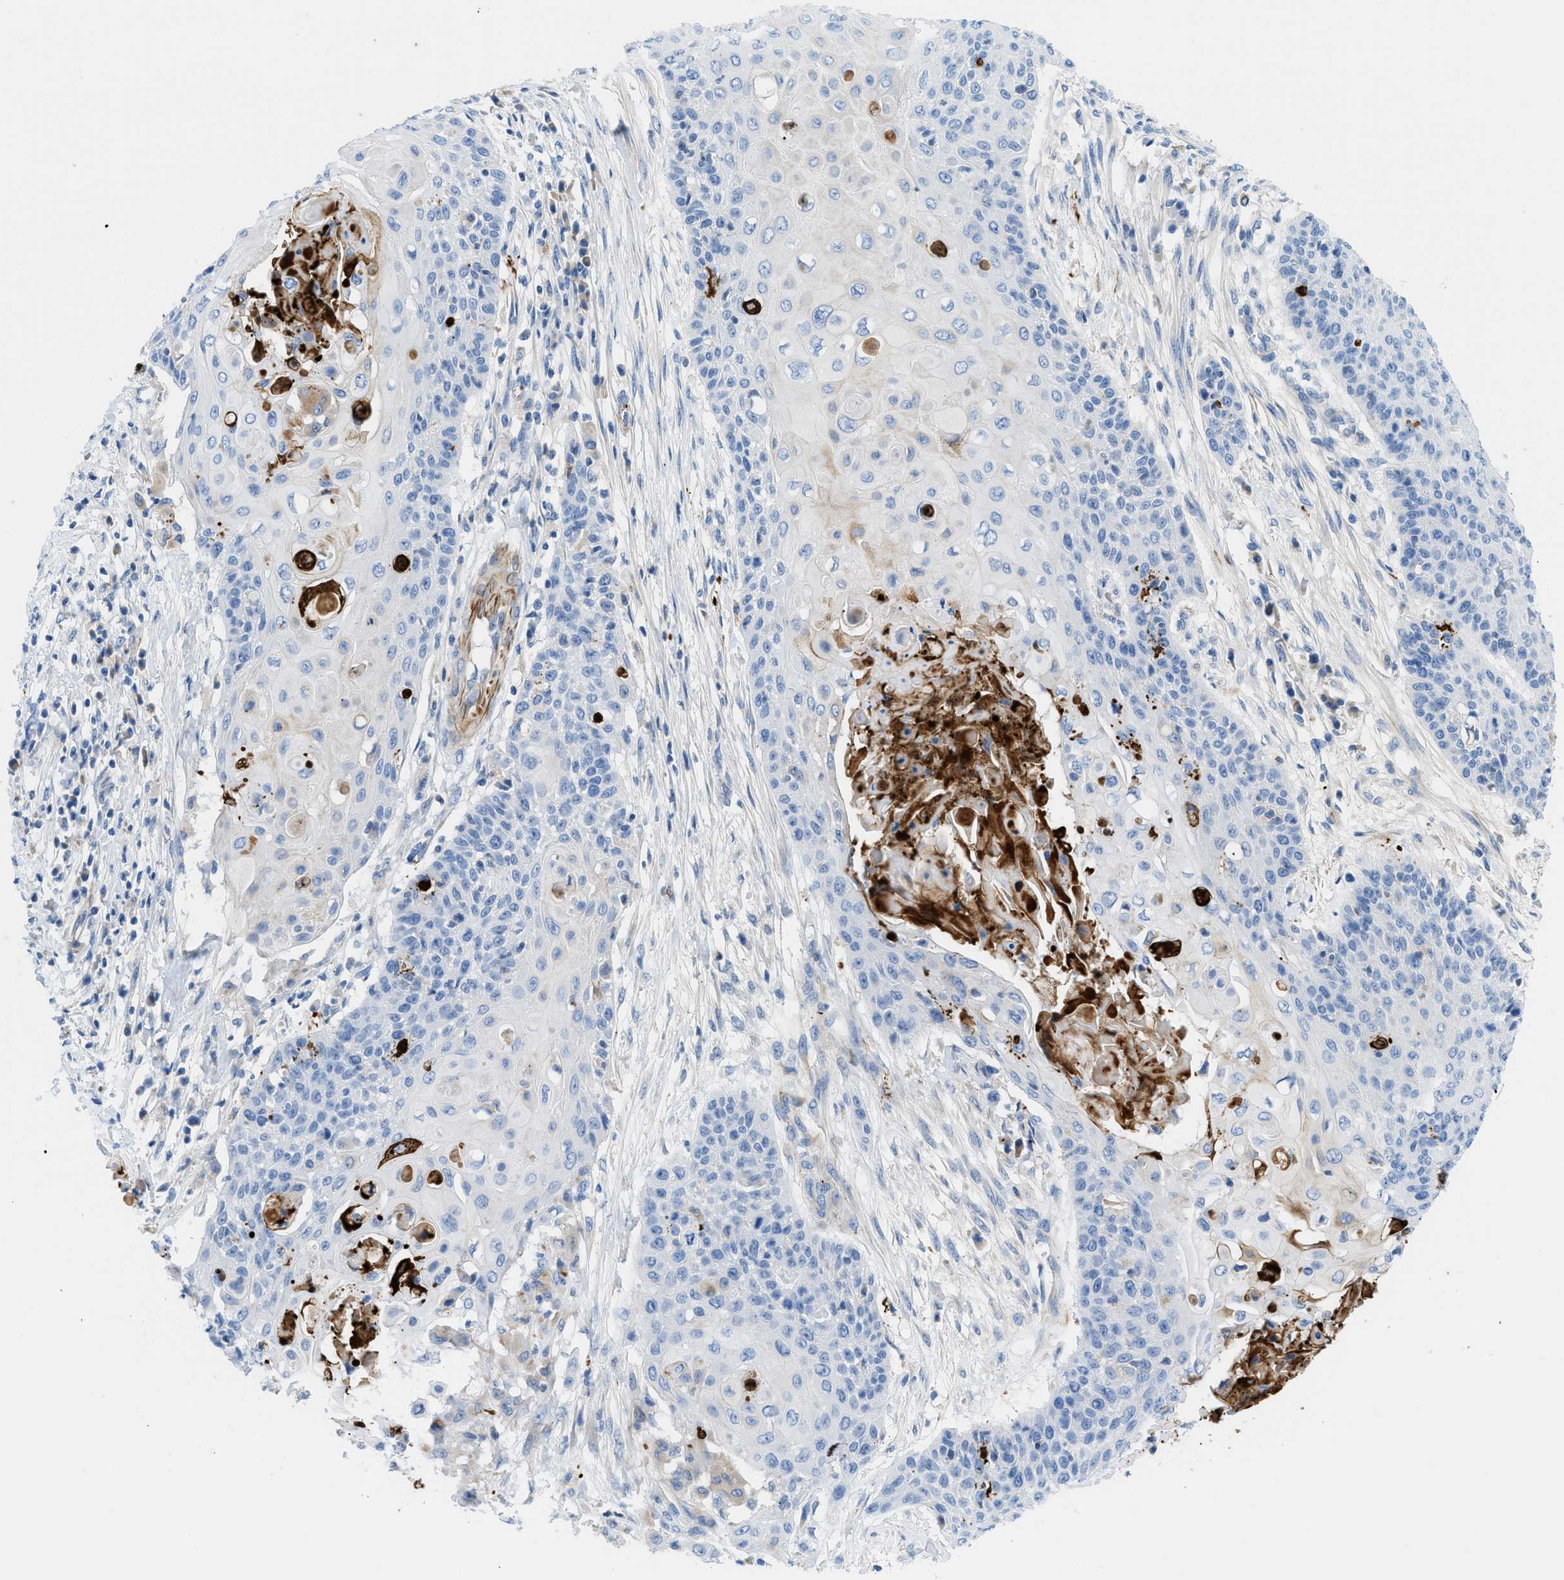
{"staining": {"intensity": "negative", "quantity": "none", "location": "none"}, "tissue": "cervical cancer", "cell_type": "Tumor cells", "image_type": "cancer", "snomed": [{"axis": "morphology", "description": "Squamous cell carcinoma, NOS"}, {"axis": "topography", "description": "Cervix"}], "caption": "This photomicrograph is of cervical cancer (squamous cell carcinoma) stained with immunohistochemistry to label a protein in brown with the nuclei are counter-stained blue. There is no positivity in tumor cells. The staining is performed using DAB (3,3'-diaminobenzidine) brown chromogen with nuclei counter-stained in using hematoxylin.", "gene": "XCR1", "patient": {"sex": "female", "age": 39}}